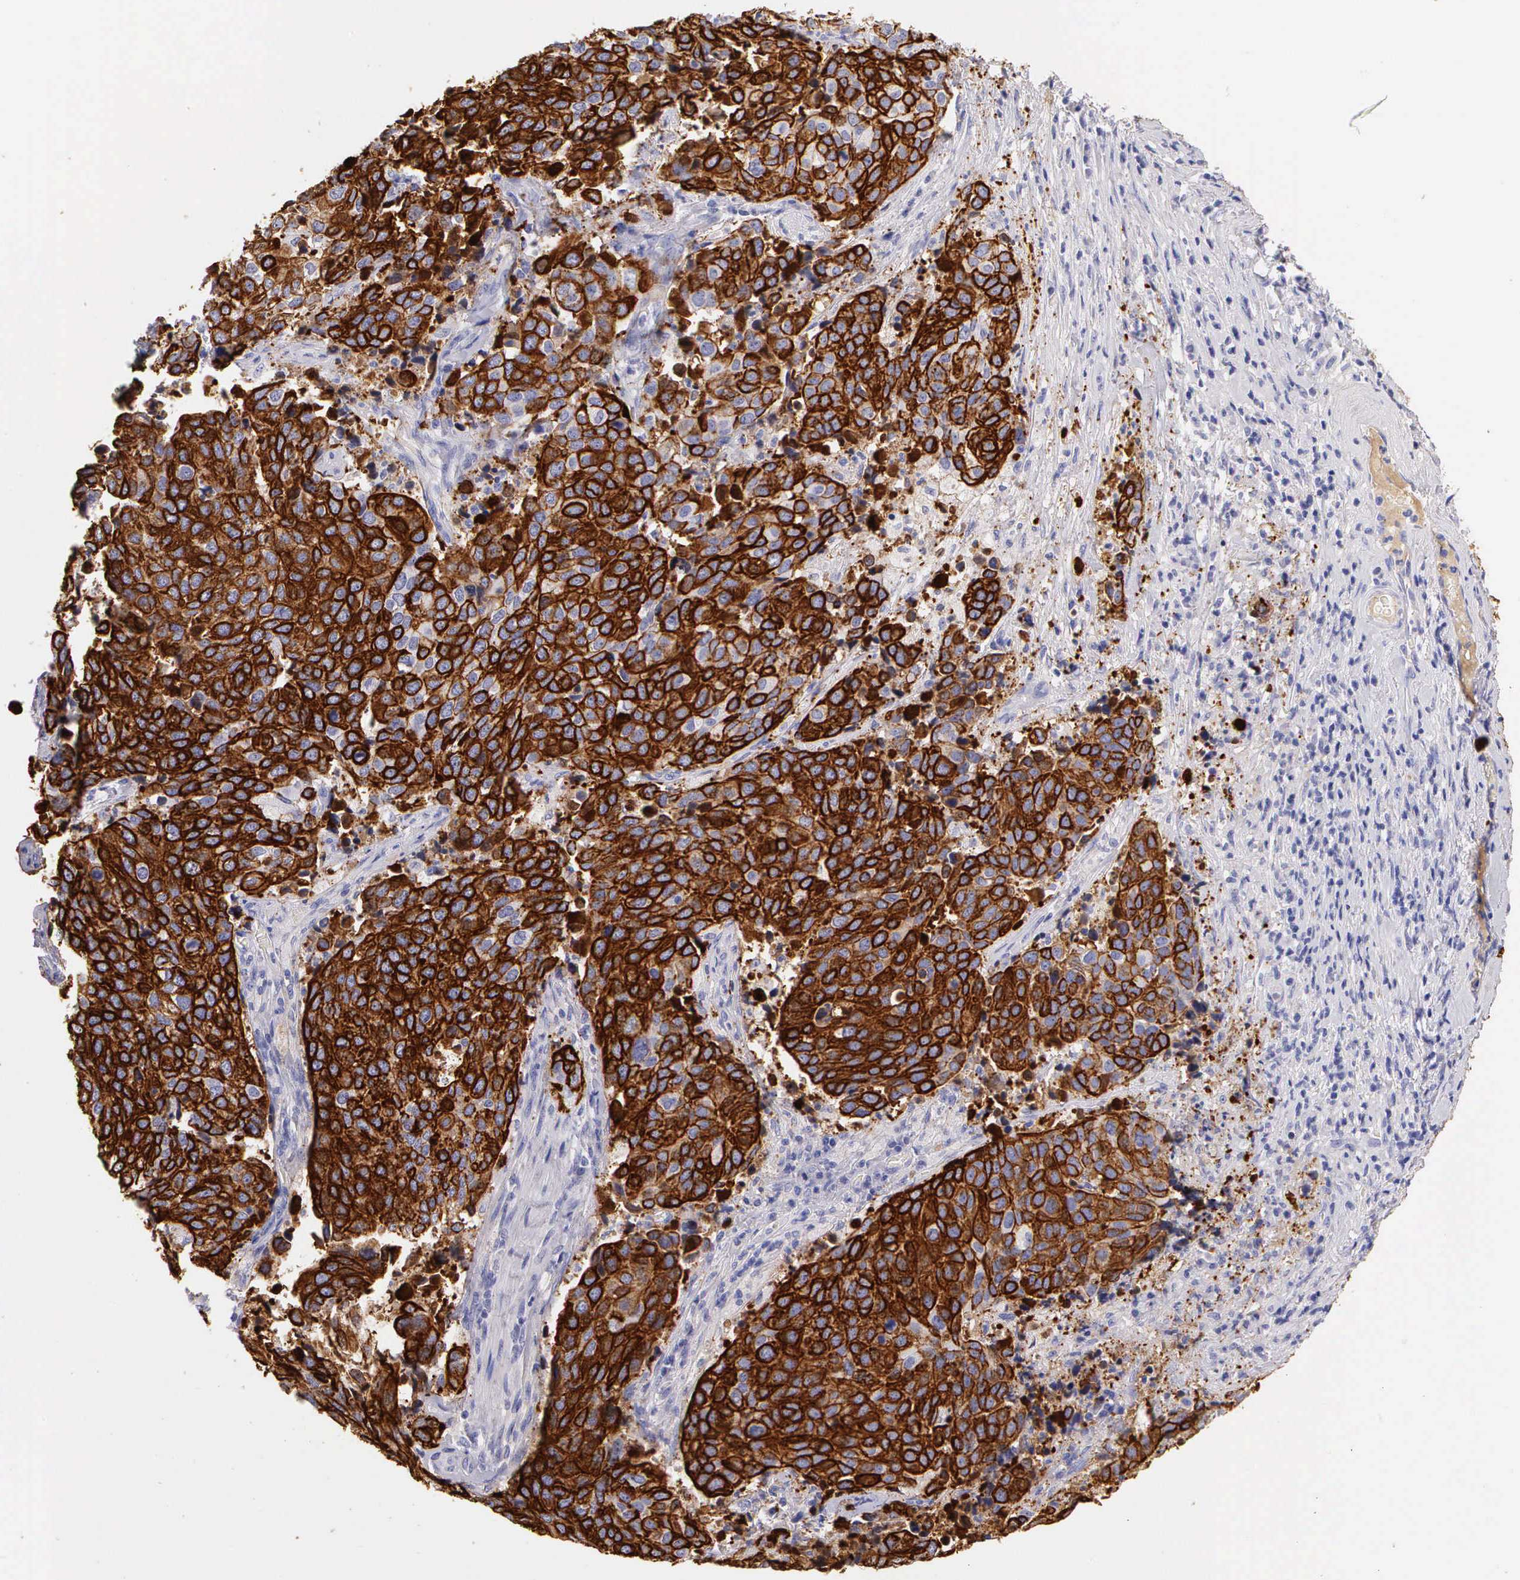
{"staining": {"intensity": "strong", "quantity": ">75%", "location": "cytoplasmic/membranous"}, "tissue": "cervical cancer", "cell_type": "Tumor cells", "image_type": "cancer", "snomed": [{"axis": "morphology", "description": "Squamous cell carcinoma, NOS"}, {"axis": "topography", "description": "Cervix"}], "caption": "Cervical cancer was stained to show a protein in brown. There is high levels of strong cytoplasmic/membranous positivity in about >75% of tumor cells. The staining was performed using DAB to visualize the protein expression in brown, while the nuclei were stained in blue with hematoxylin (Magnification: 20x).", "gene": "KRT17", "patient": {"sex": "female", "age": 54}}